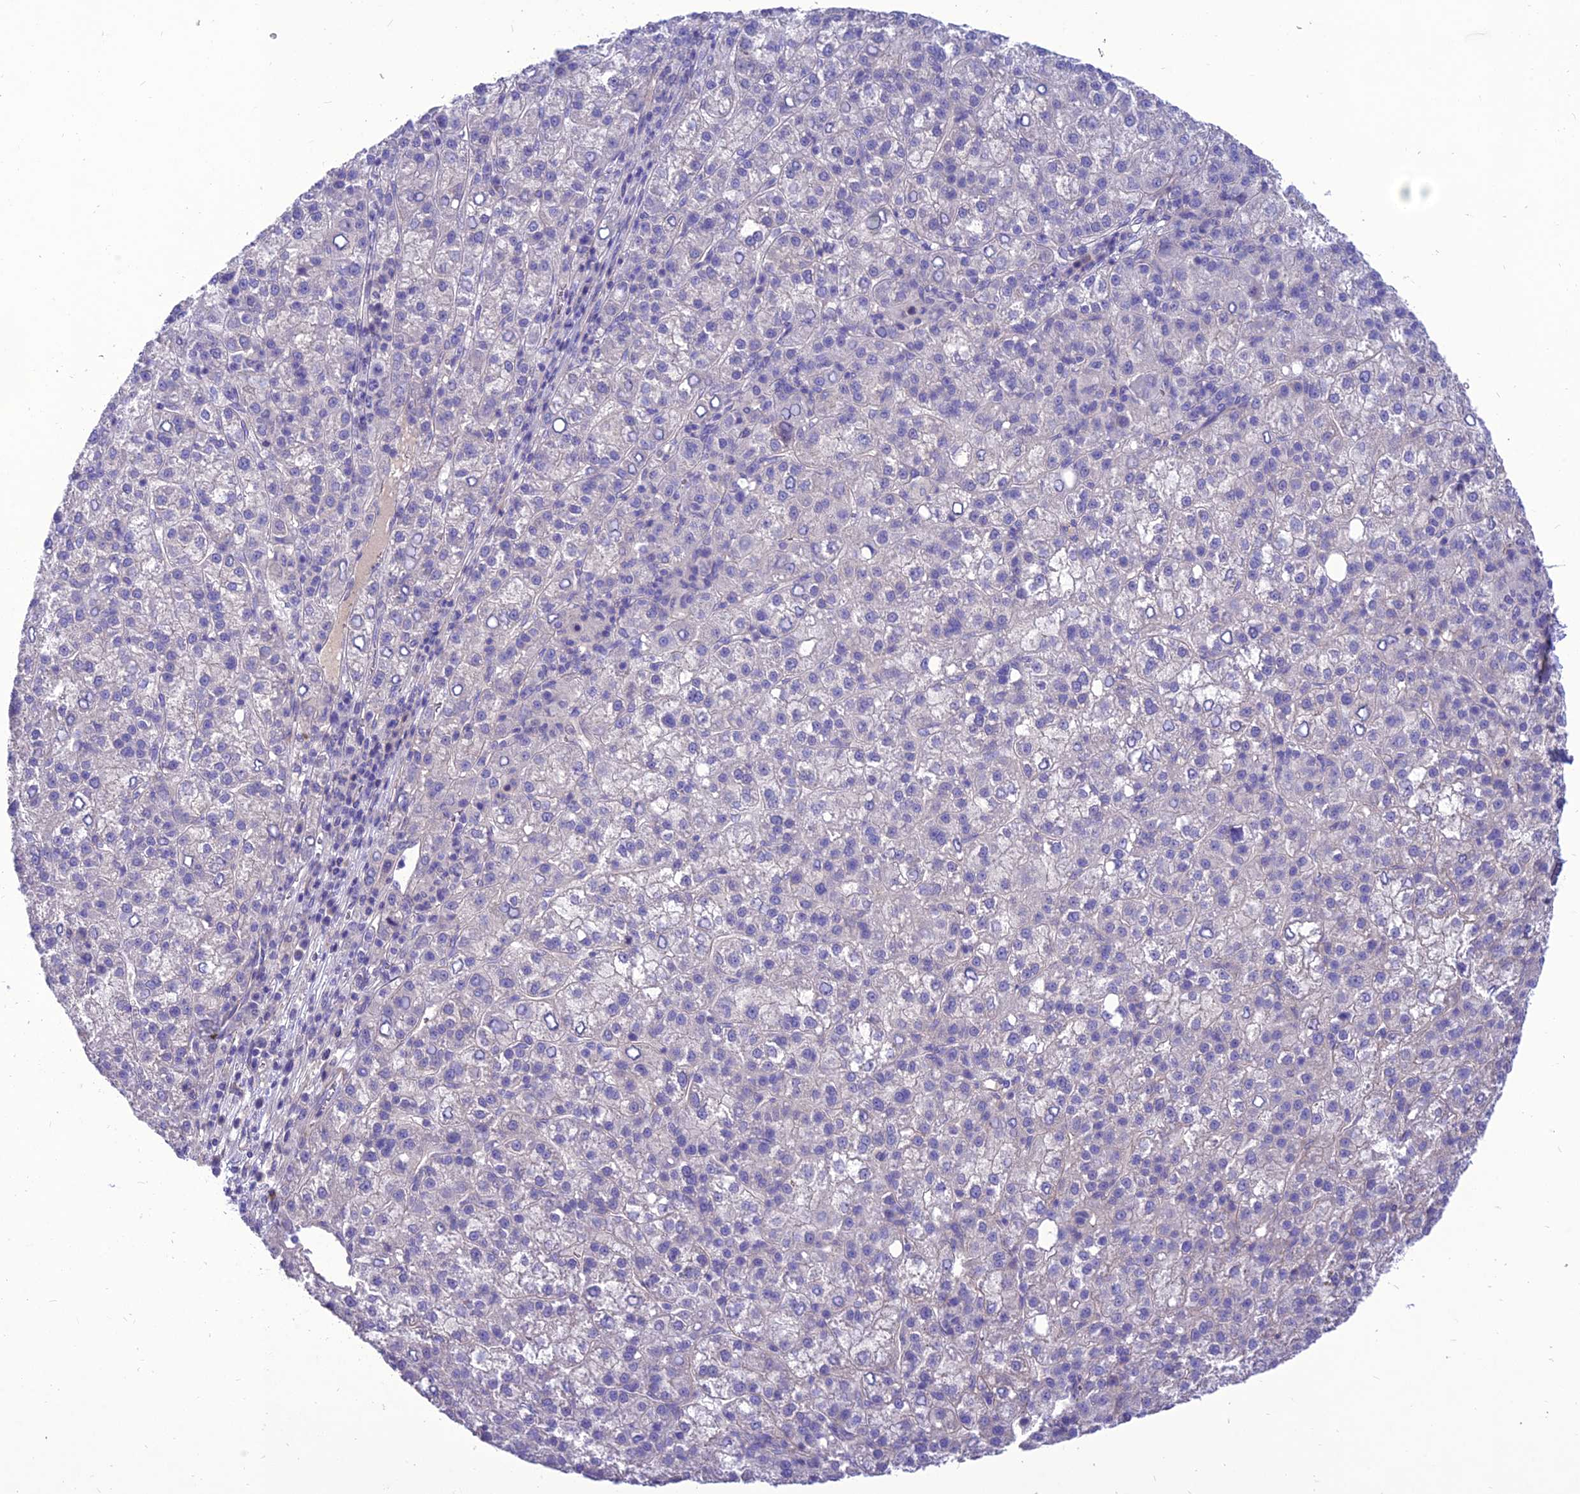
{"staining": {"intensity": "negative", "quantity": "none", "location": "none"}, "tissue": "liver cancer", "cell_type": "Tumor cells", "image_type": "cancer", "snomed": [{"axis": "morphology", "description": "Carcinoma, Hepatocellular, NOS"}, {"axis": "topography", "description": "Liver"}], "caption": "Immunohistochemical staining of liver cancer demonstrates no significant expression in tumor cells.", "gene": "TEKT3", "patient": {"sex": "female", "age": 58}}